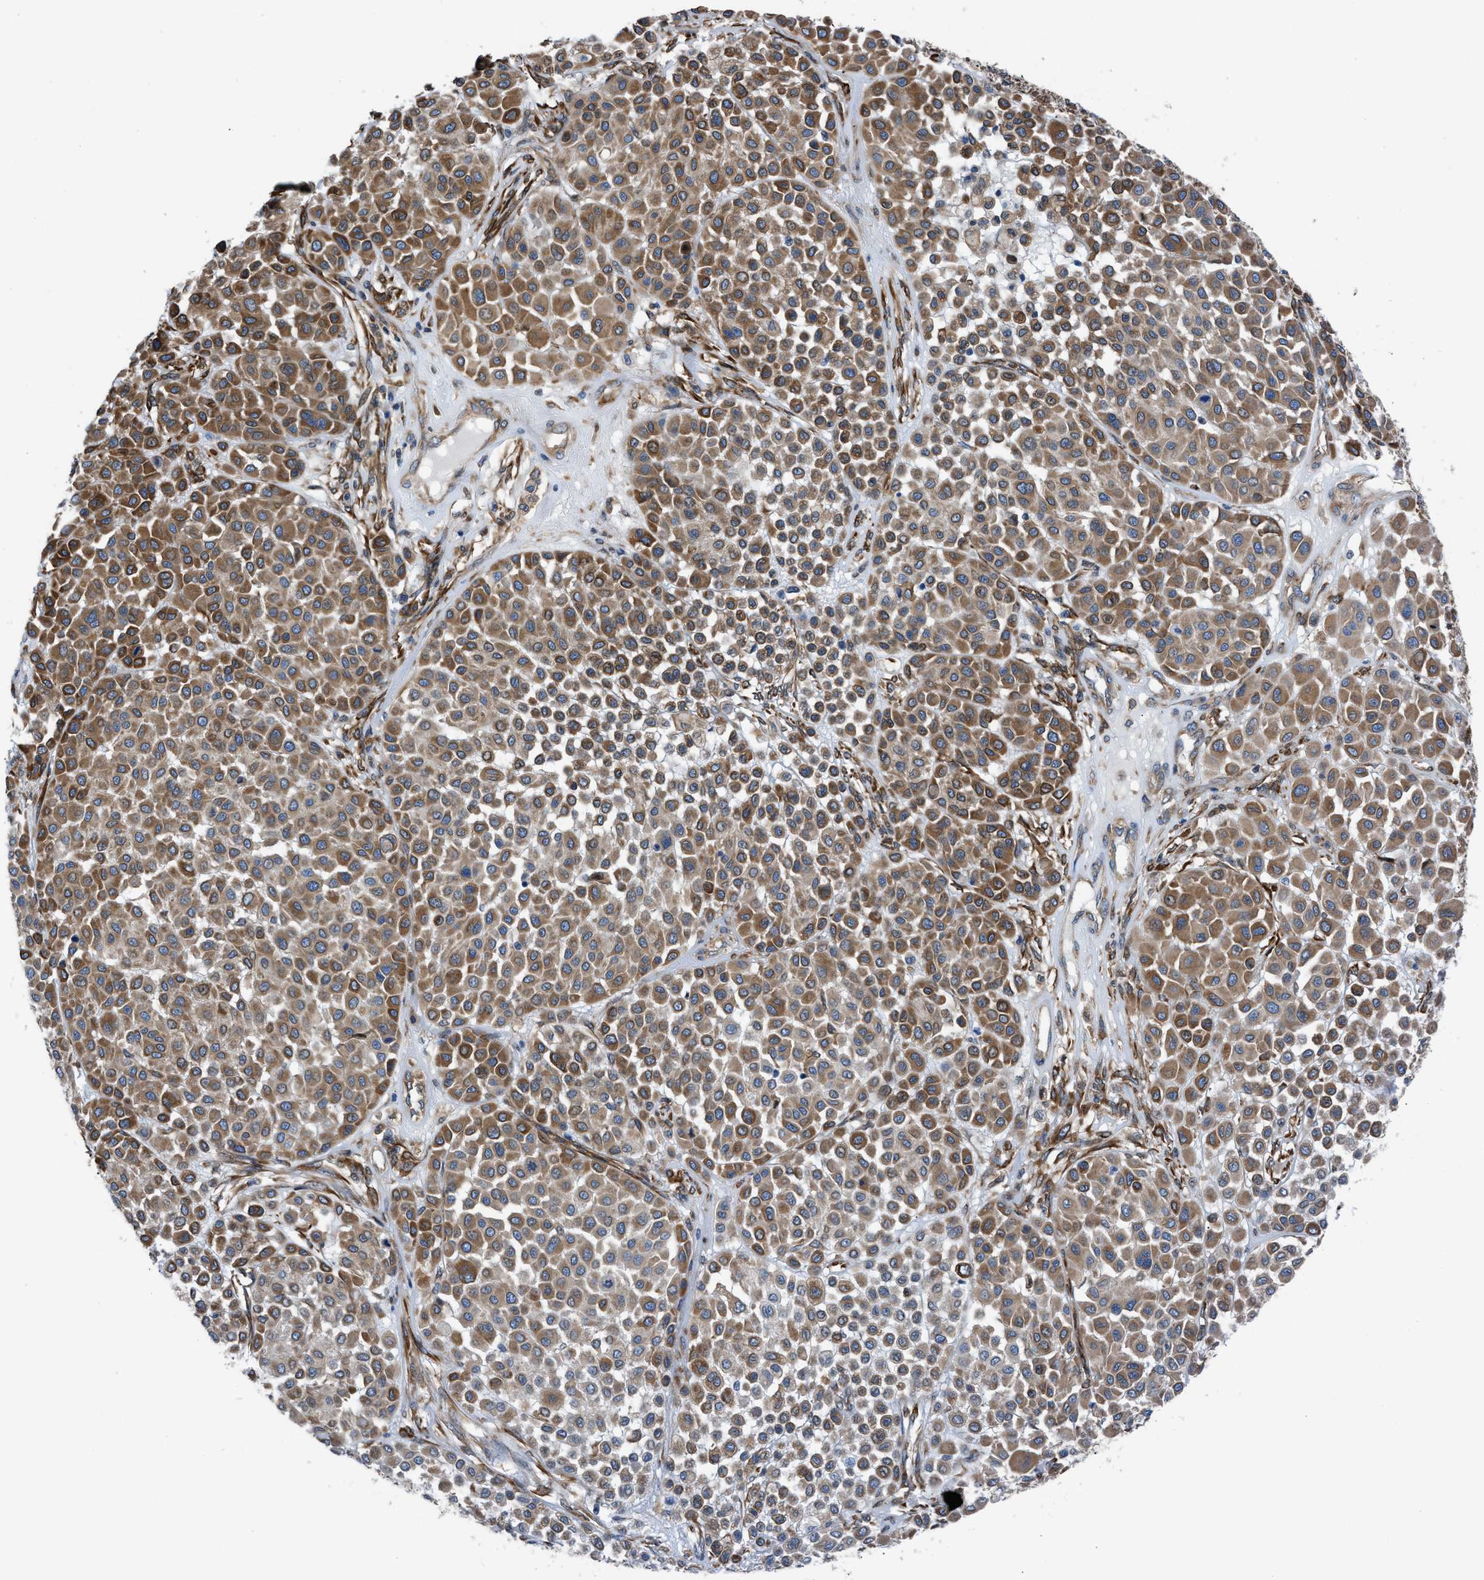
{"staining": {"intensity": "moderate", "quantity": ">75%", "location": "cytoplasmic/membranous"}, "tissue": "melanoma", "cell_type": "Tumor cells", "image_type": "cancer", "snomed": [{"axis": "morphology", "description": "Malignant melanoma, Metastatic site"}, {"axis": "topography", "description": "Soft tissue"}], "caption": "Immunohistochemistry (IHC) (DAB) staining of human malignant melanoma (metastatic site) displays moderate cytoplasmic/membranous protein positivity in about >75% of tumor cells.", "gene": "DMAC1", "patient": {"sex": "male", "age": 41}}